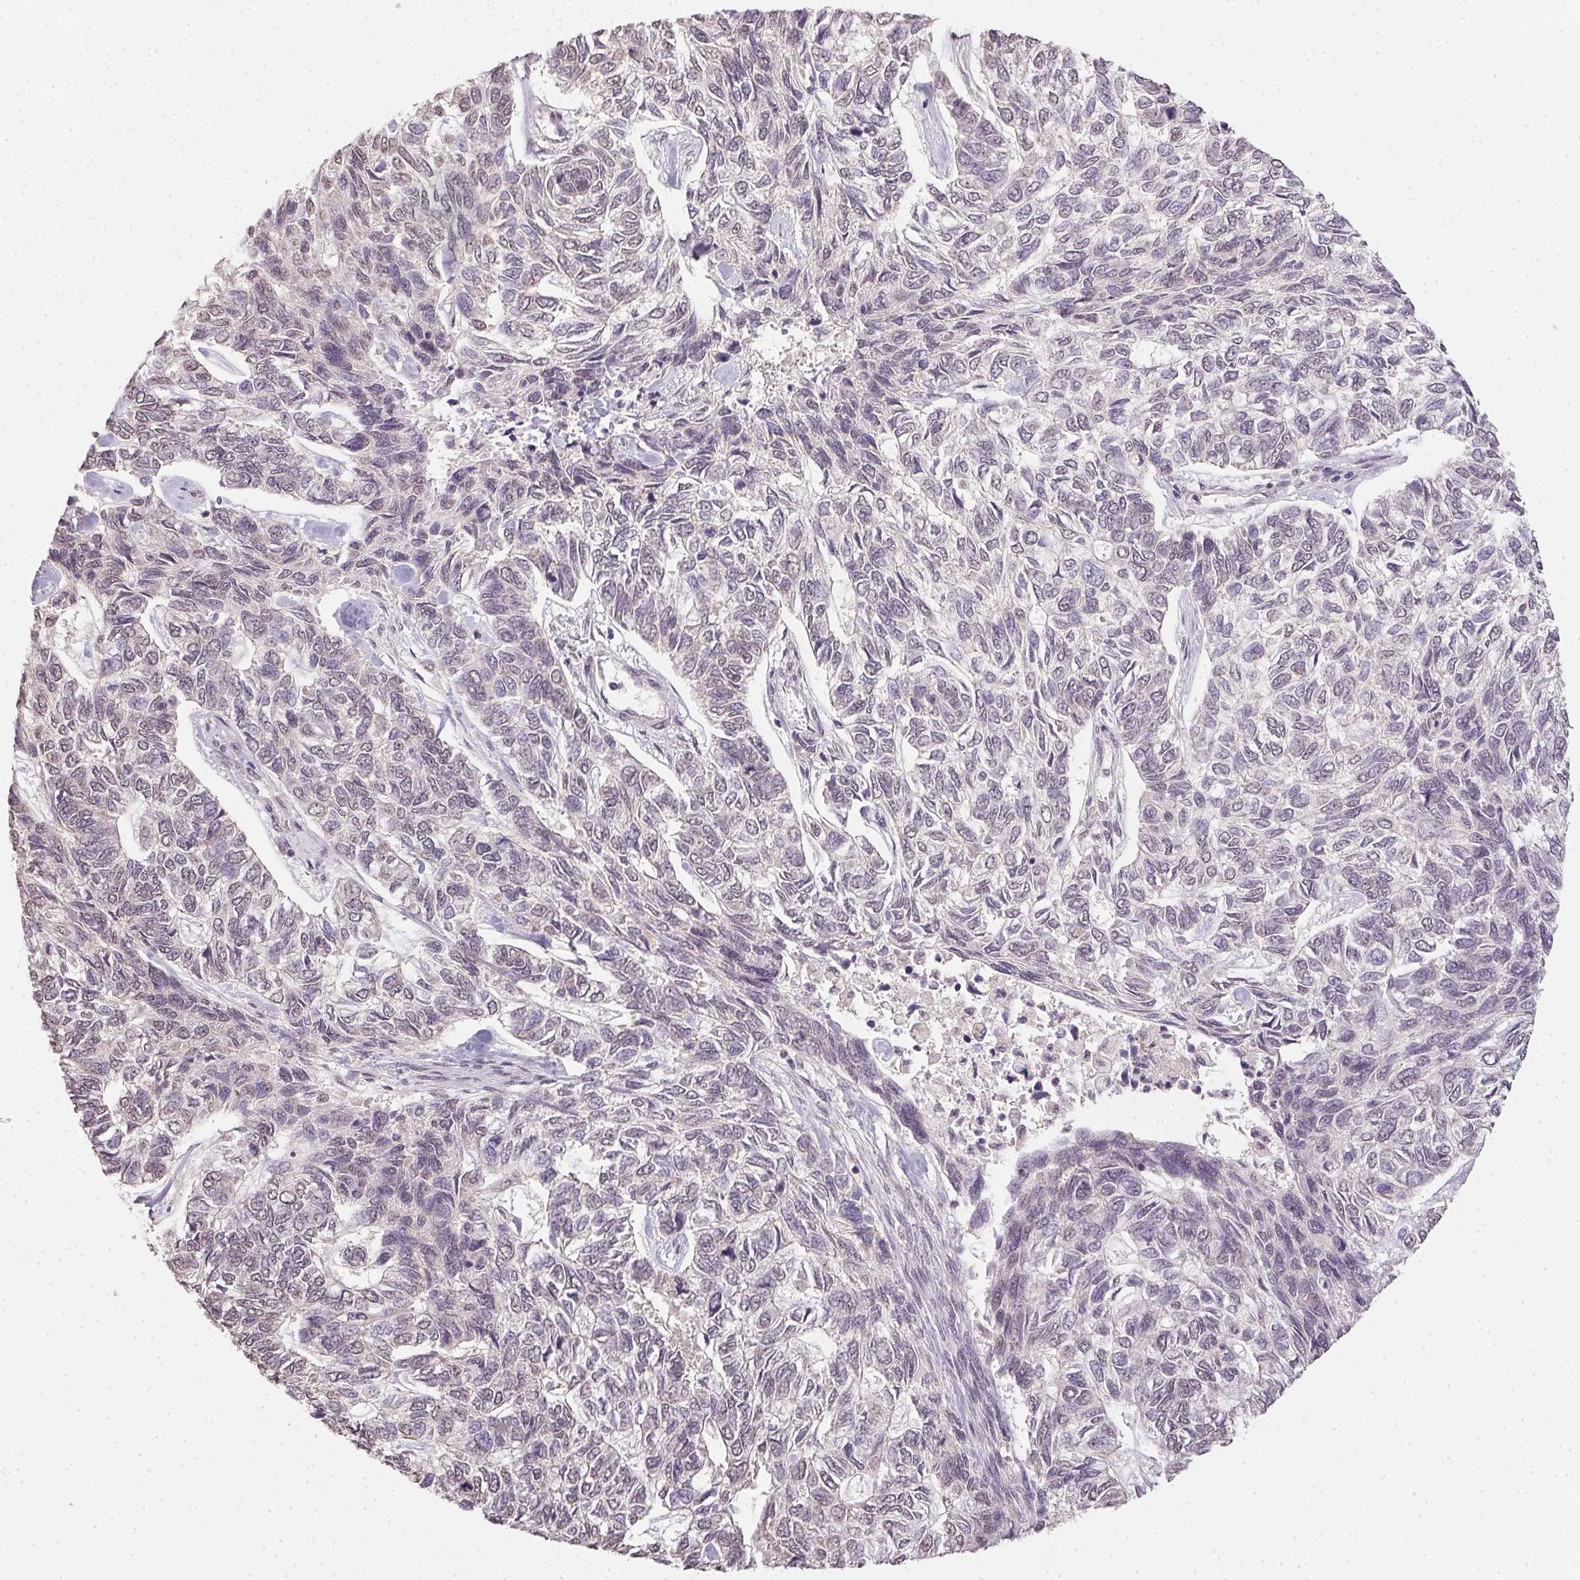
{"staining": {"intensity": "negative", "quantity": "none", "location": "none"}, "tissue": "skin cancer", "cell_type": "Tumor cells", "image_type": "cancer", "snomed": [{"axis": "morphology", "description": "Basal cell carcinoma"}, {"axis": "topography", "description": "Skin"}], "caption": "The micrograph exhibits no significant positivity in tumor cells of skin cancer.", "gene": "PPP4R4", "patient": {"sex": "female", "age": 65}}